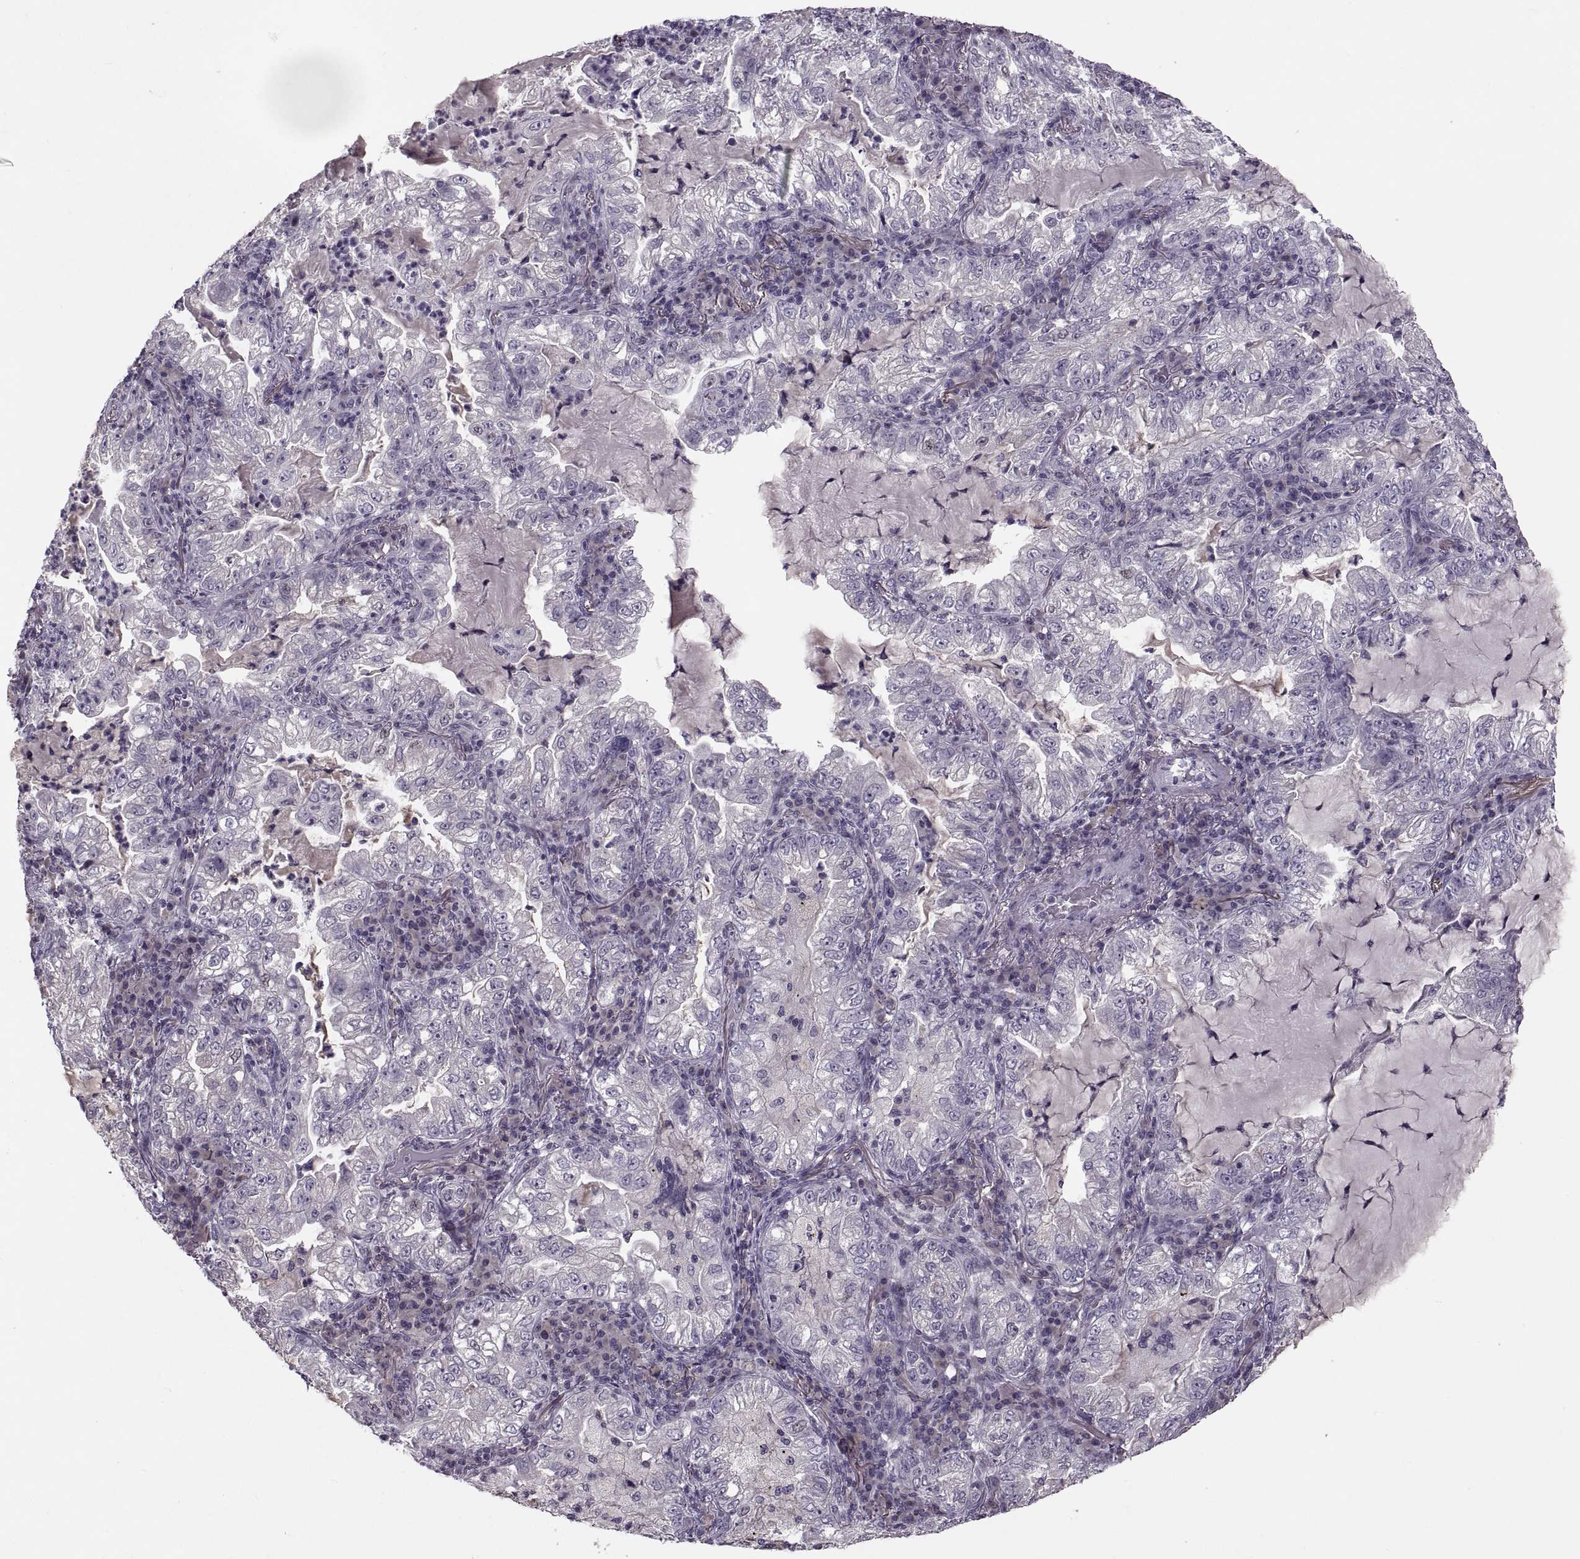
{"staining": {"intensity": "negative", "quantity": "none", "location": "none"}, "tissue": "lung cancer", "cell_type": "Tumor cells", "image_type": "cancer", "snomed": [{"axis": "morphology", "description": "Adenocarcinoma, NOS"}, {"axis": "topography", "description": "Lung"}], "caption": "Histopathology image shows no significant protein staining in tumor cells of lung adenocarcinoma. The staining is performed using DAB brown chromogen with nuclei counter-stained in using hematoxylin.", "gene": "CACNA1F", "patient": {"sex": "female", "age": 73}}